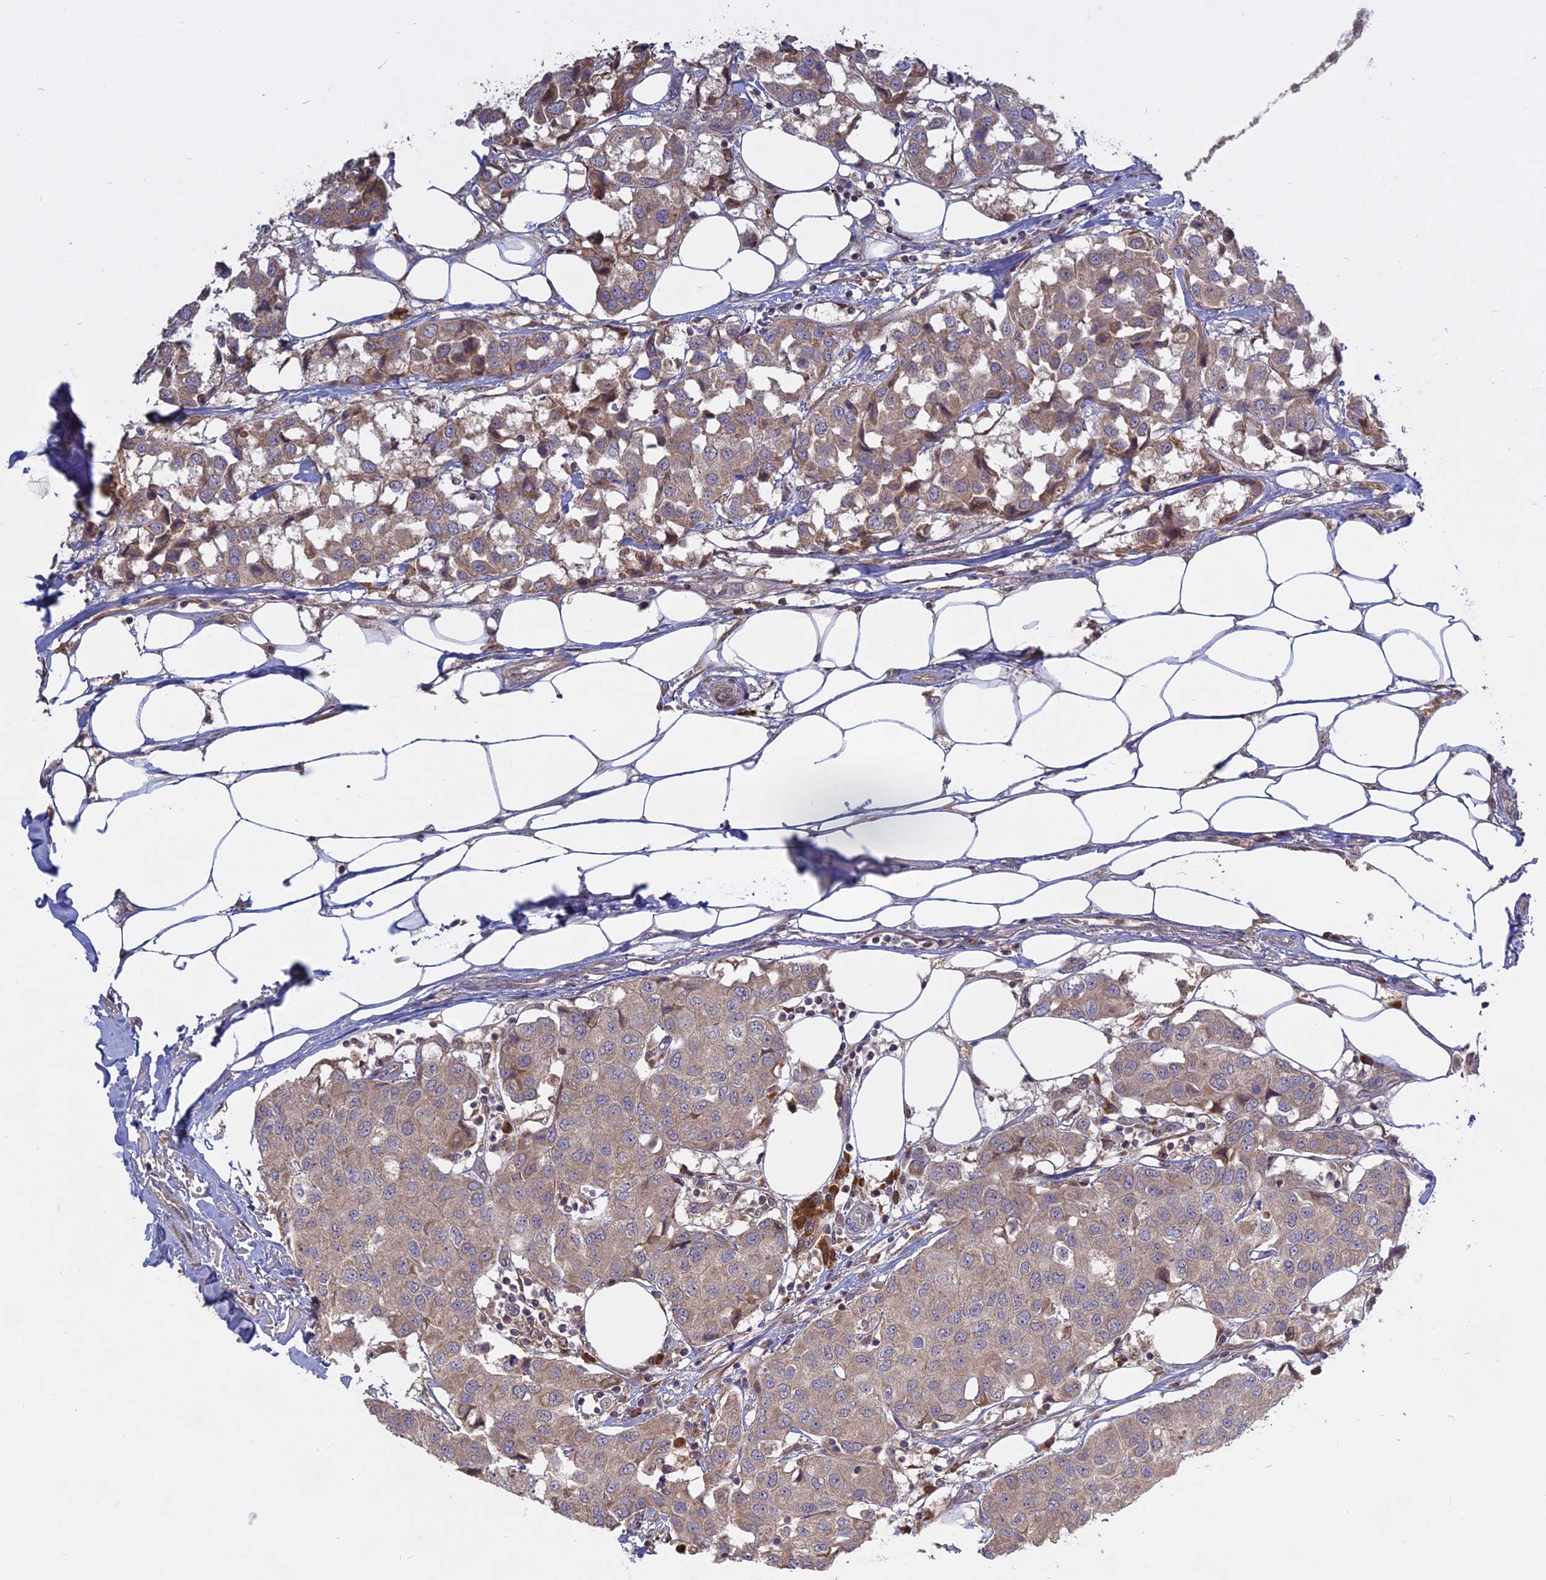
{"staining": {"intensity": "weak", "quantity": ">75%", "location": "cytoplasmic/membranous"}, "tissue": "breast cancer", "cell_type": "Tumor cells", "image_type": "cancer", "snomed": [{"axis": "morphology", "description": "Duct carcinoma"}, {"axis": "topography", "description": "Breast"}], "caption": "IHC (DAB (3,3'-diaminobenzidine)) staining of breast cancer (invasive ductal carcinoma) exhibits weak cytoplasmic/membranous protein staining in approximately >75% of tumor cells.", "gene": "TMEM208", "patient": {"sex": "female", "age": 80}}